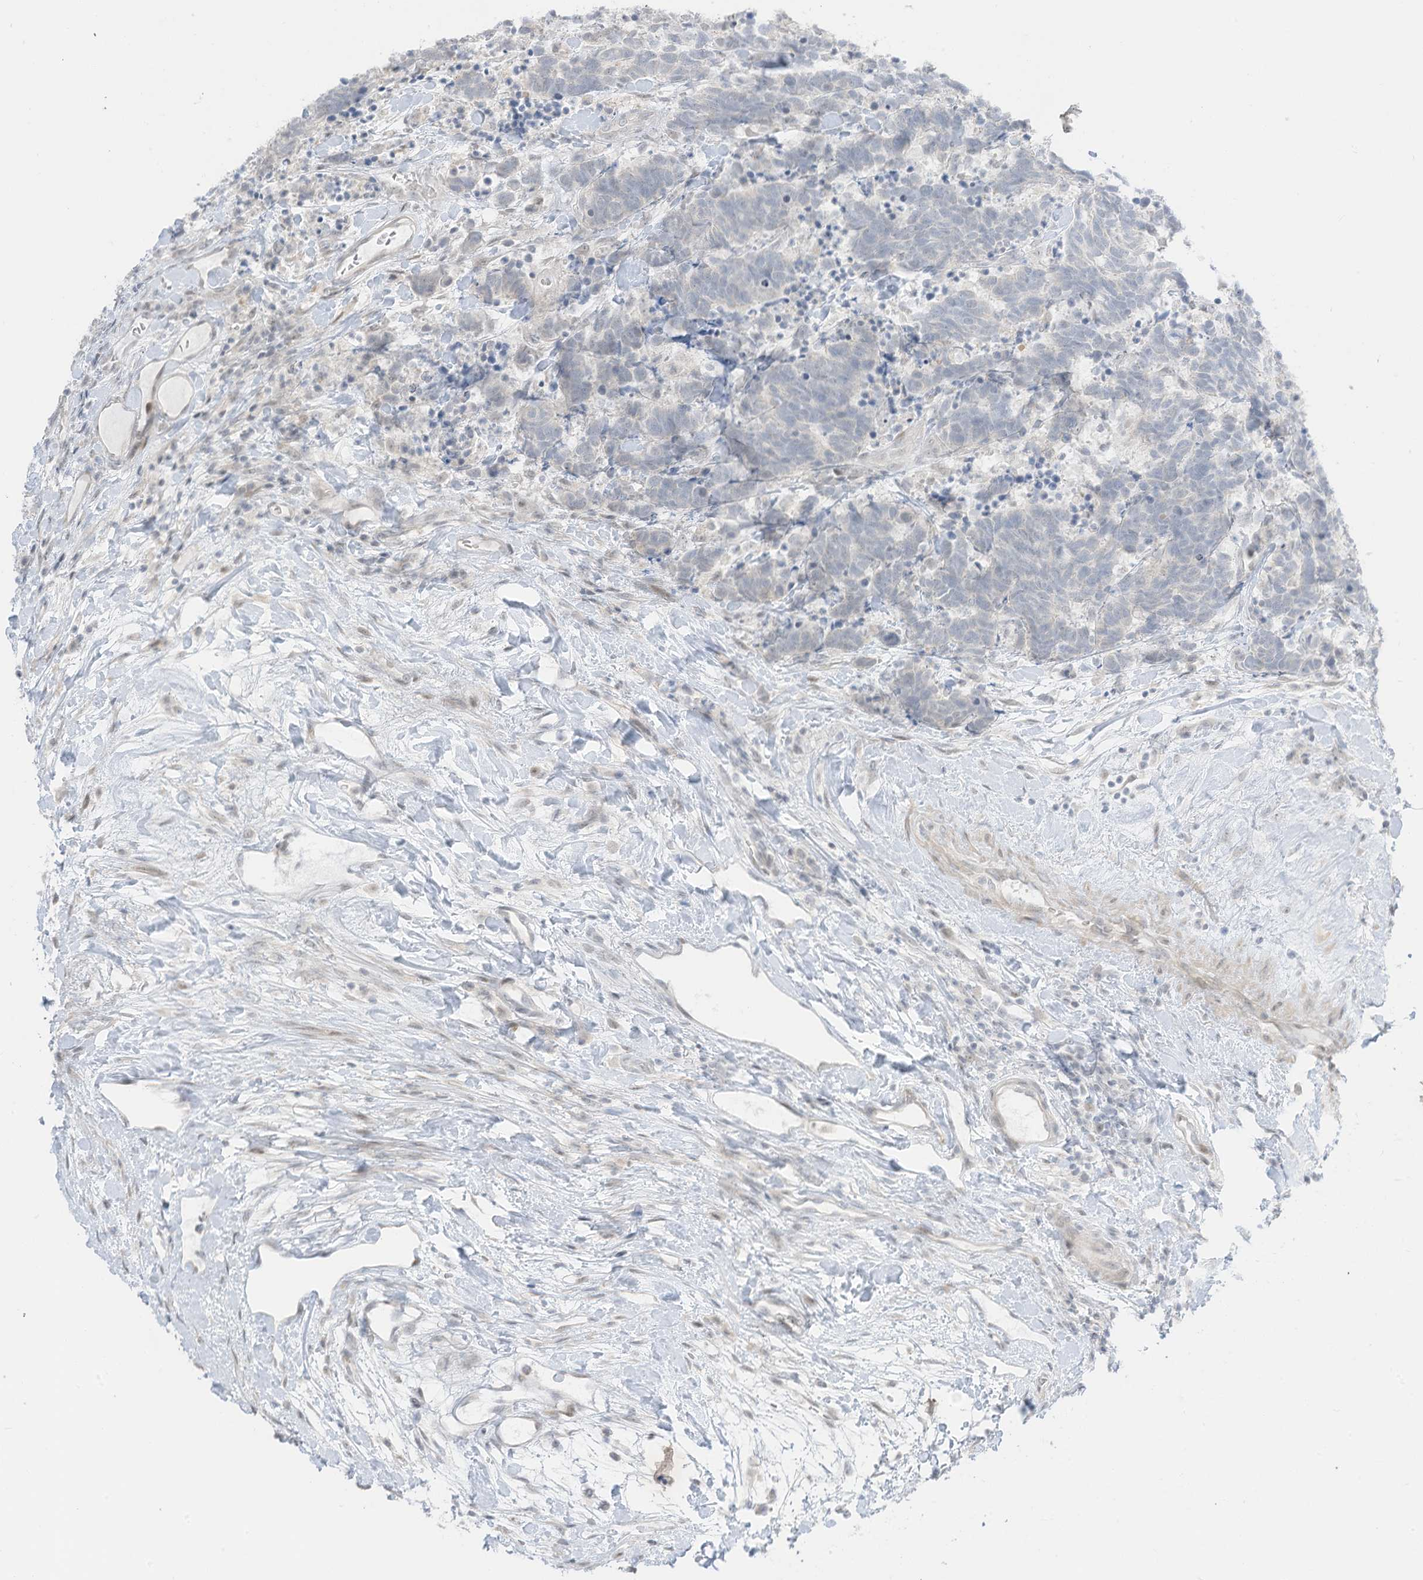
{"staining": {"intensity": "negative", "quantity": "none", "location": "none"}, "tissue": "carcinoid", "cell_type": "Tumor cells", "image_type": "cancer", "snomed": [{"axis": "morphology", "description": "Carcinoma, NOS"}, {"axis": "morphology", "description": "Carcinoid, malignant, NOS"}, {"axis": "topography", "description": "Urinary bladder"}], "caption": "IHC photomicrograph of neoplastic tissue: human carcinoid stained with DAB demonstrates no significant protein positivity in tumor cells.", "gene": "ASPRV1", "patient": {"sex": "male", "age": 57}}